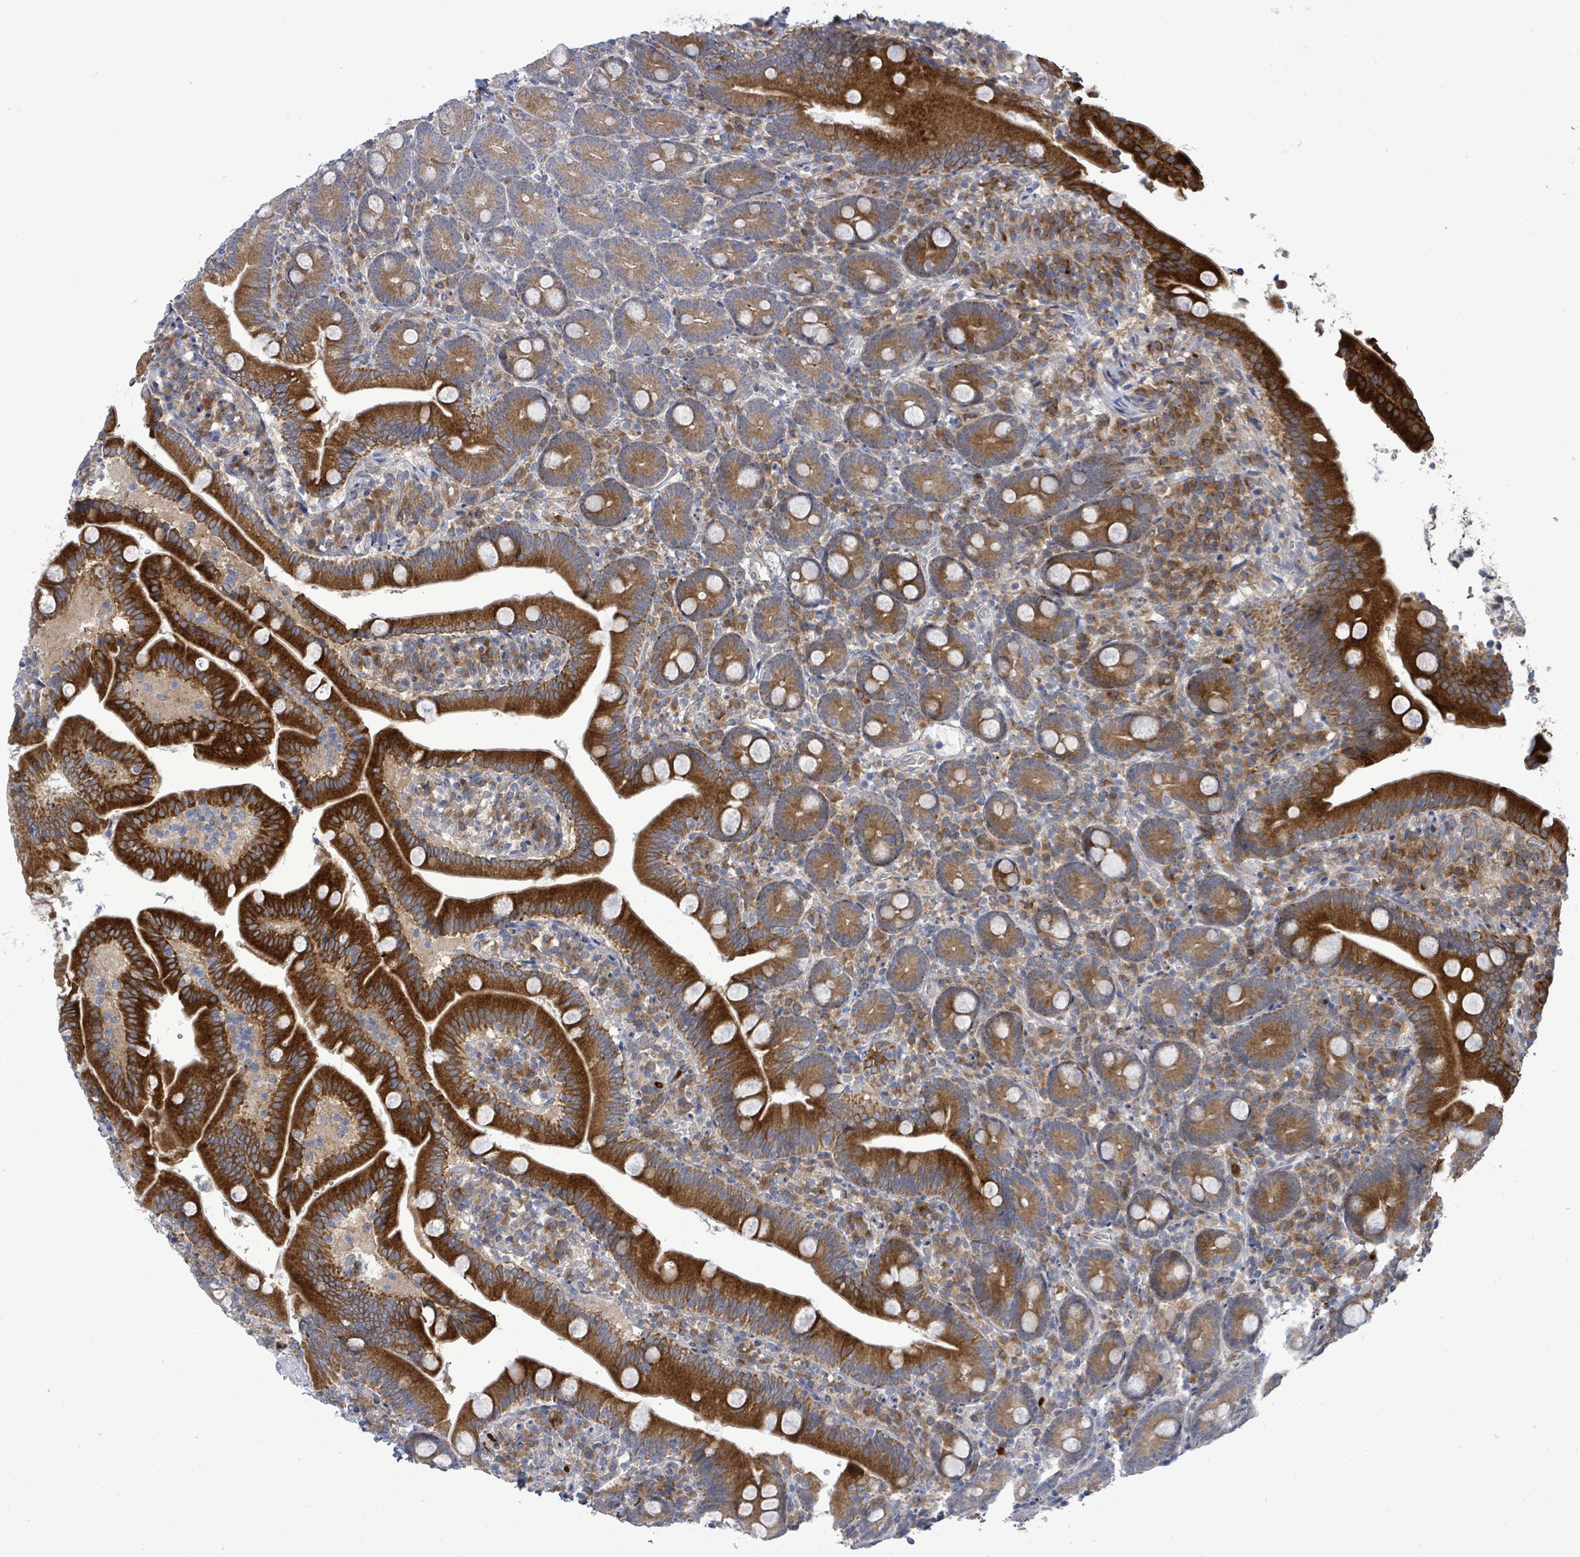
{"staining": {"intensity": "strong", "quantity": ">75%", "location": "cytoplasmic/membranous"}, "tissue": "duodenum", "cell_type": "Glandular cells", "image_type": "normal", "snomed": [{"axis": "morphology", "description": "Normal tissue, NOS"}, {"axis": "topography", "description": "Duodenum"}], "caption": "Protein analysis of unremarkable duodenum demonstrates strong cytoplasmic/membranous expression in about >75% of glandular cells. (Brightfield microscopy of DAB IHC at high magnification).", "gene": "SAR1A", "patient": {"sex": "female", "age": 67}}